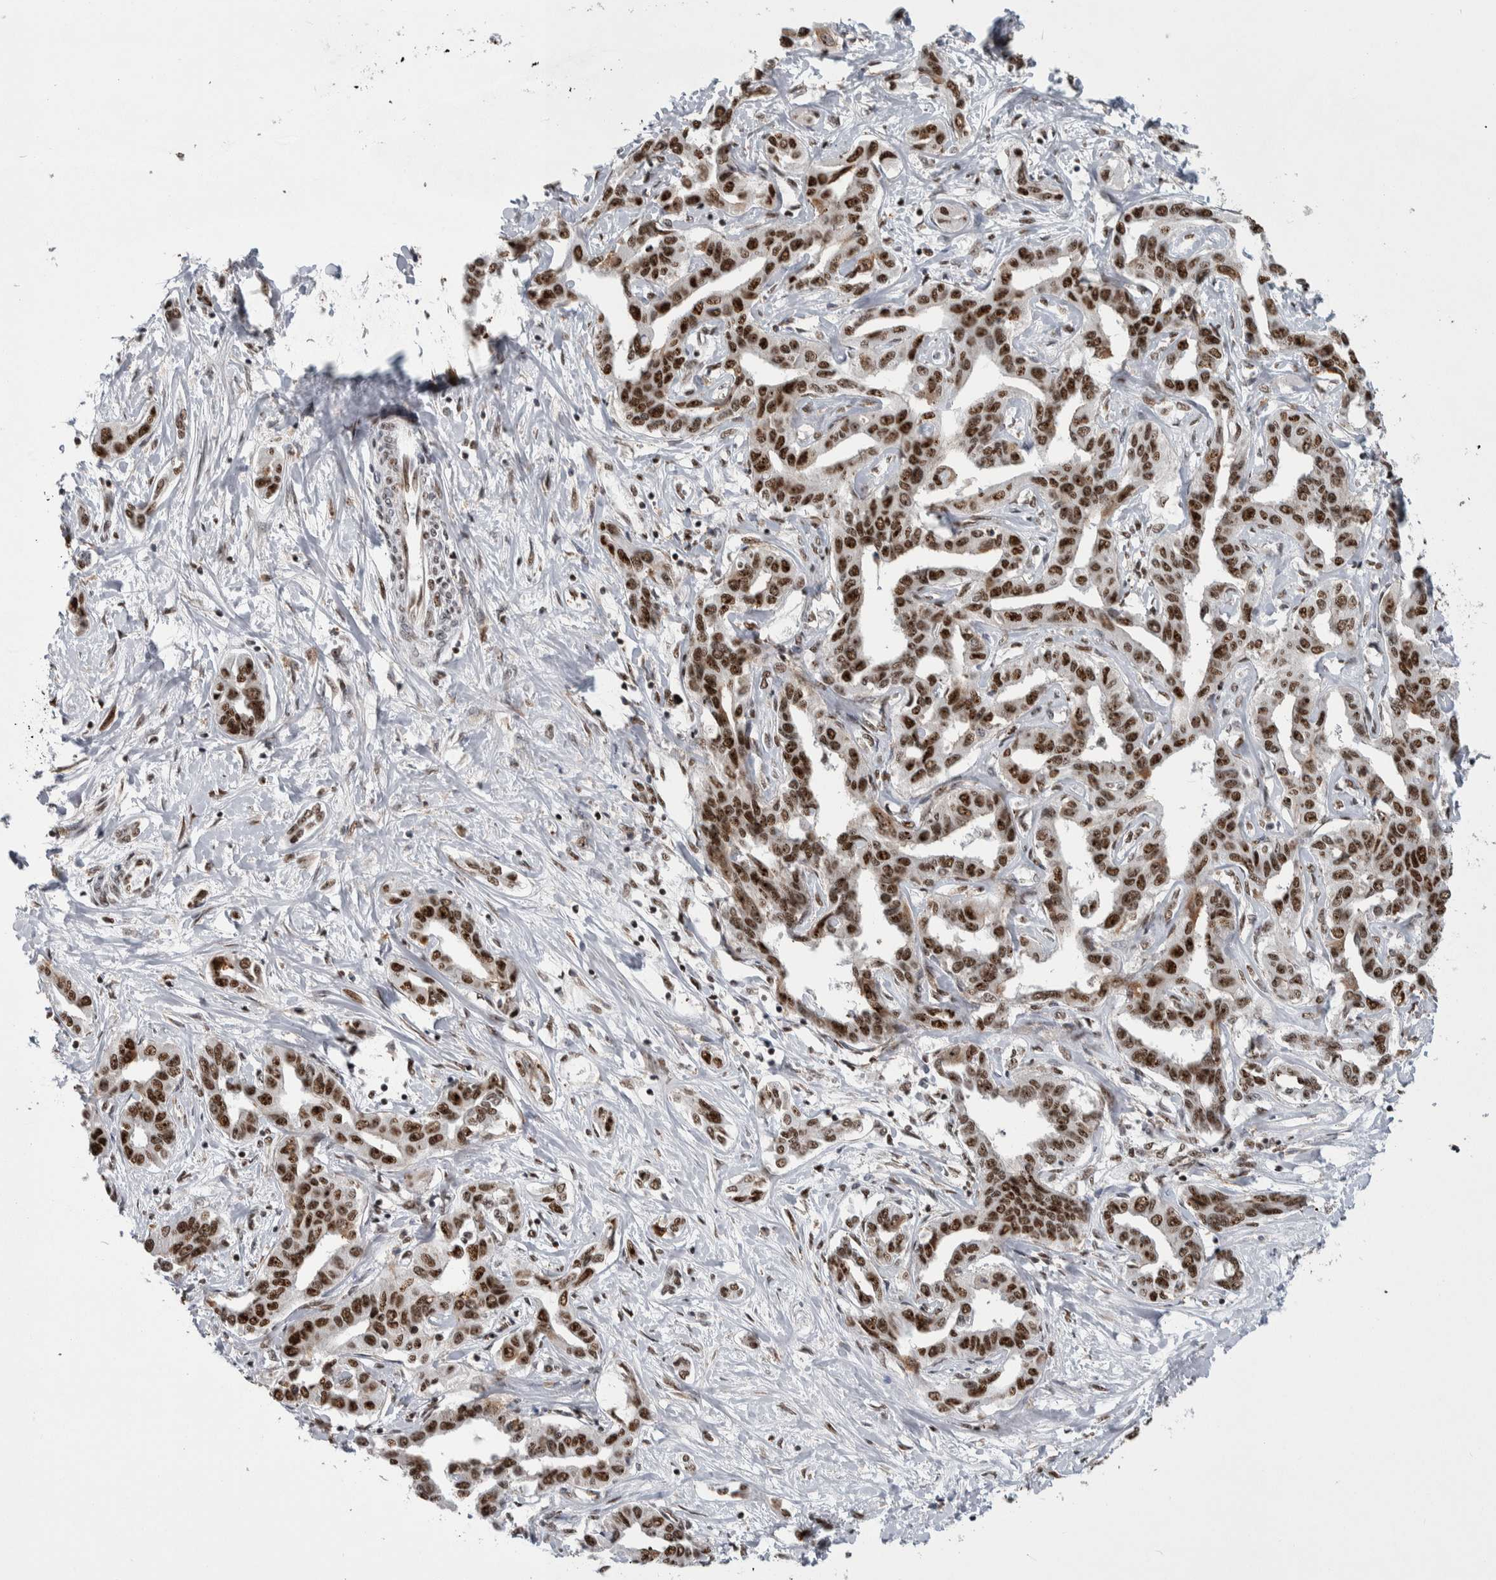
{"staining": {"intensity": "strong", "quantity": ">75%", "location": "nuclear"}, "tissue": "liver cancer", "cell_type": "Tumor cells", "image_type": "cancer", "snomed": [{"axis": "morphology", "description": "Cholangiocarcinoma"}, {"axis": "topography", "description": "Liver"}], "caption": "Strong nuclear positivity is seen in about >75% of tumor cells in liver cancer (cholangiocarcinoma).", "gene": "NCL", "patient": {"sex": "male", "age": 59}}